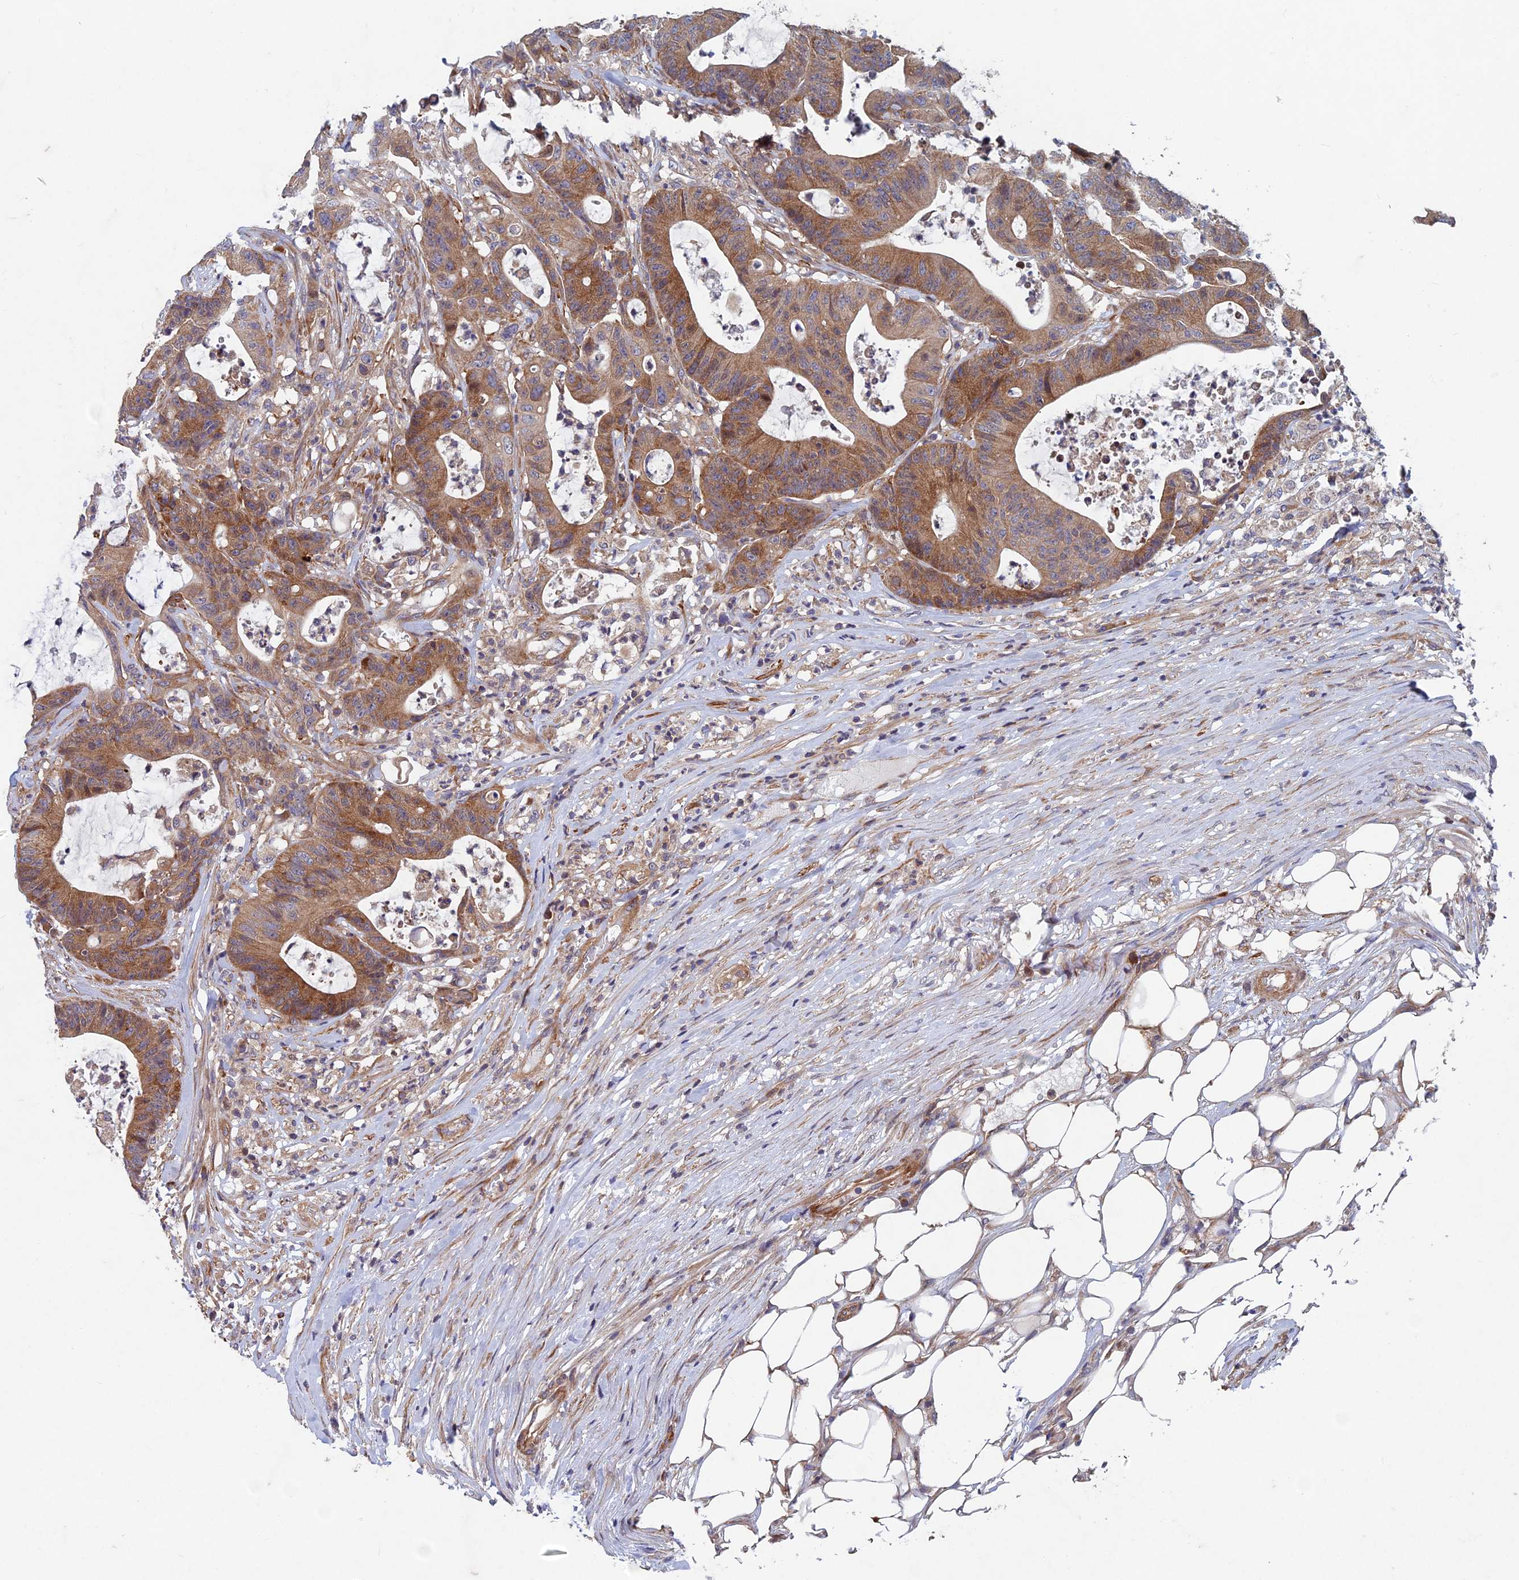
{"staining": {"intensity": "moderate", "quantity": ">75%", "location": "cytoplasmic/membranous"}, "tissue": "colorectal cancer", "cell_type": "Tumor cells", "image_type": "cancer", "snomed": [{"axis": "morphology", "description": "Adenocarcinoma, NOS"}, {"axis": "topography", "description": "Colon"}], "caption": "An image of human colorectal cancer (adenocarcinoma) stained for a protein exhibits moderate cytoplasmic/membranous brown staining in tumor cells.", "gene": "NCAPG", "patient": {"sex": "female", "age": 84}}